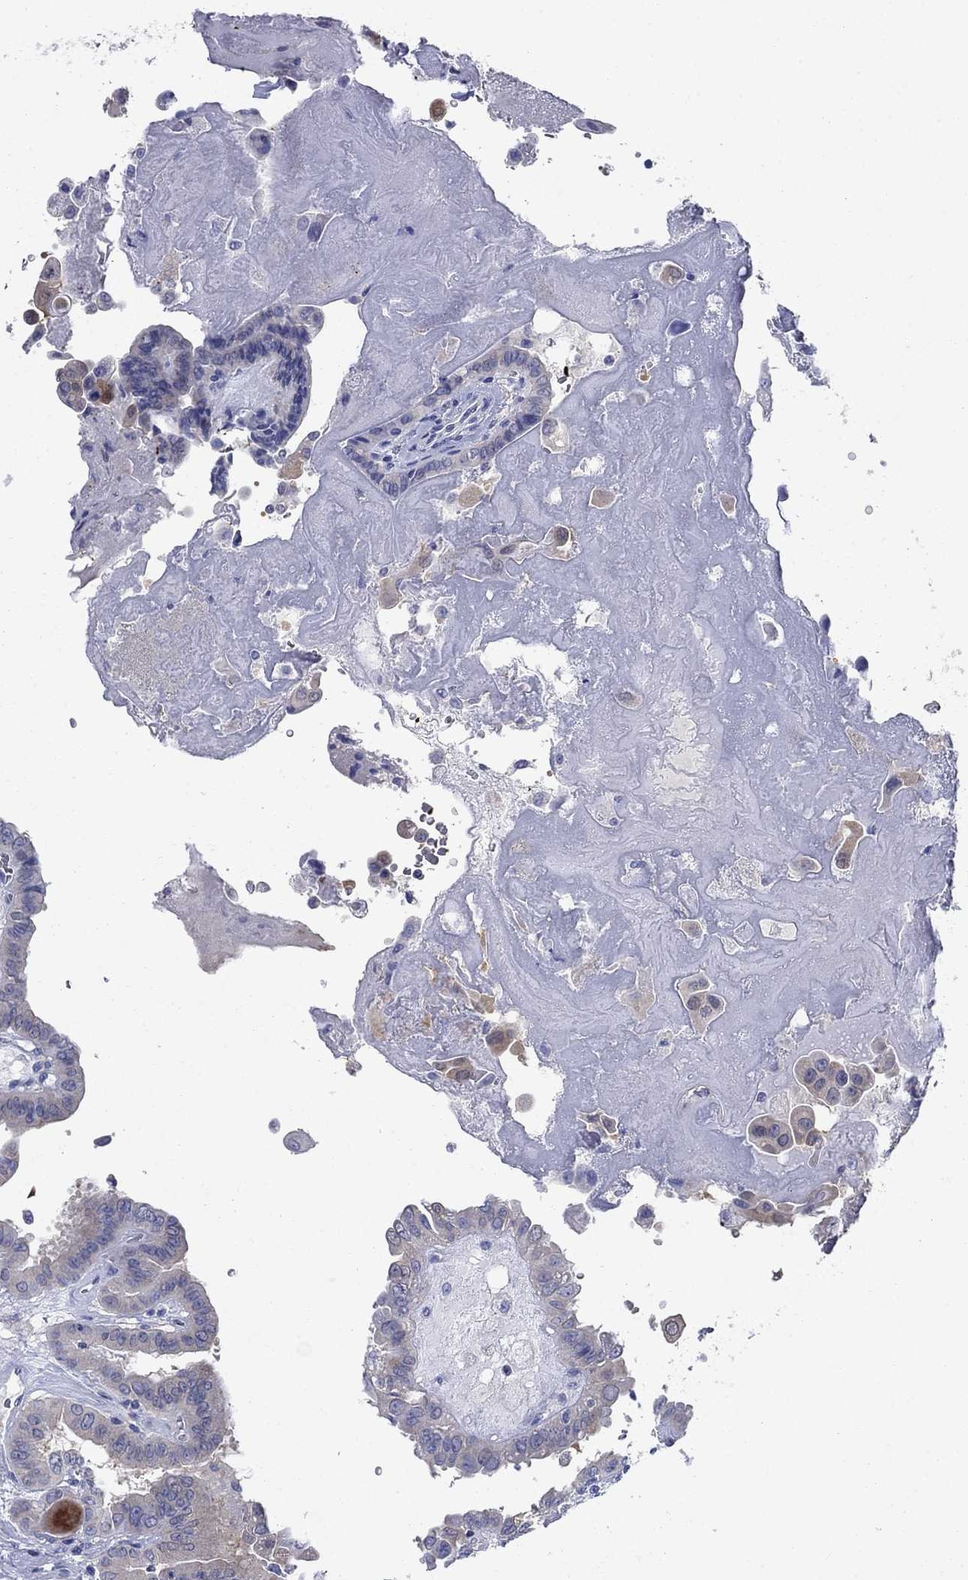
{"staining": {"intensity": "negative", "quantity": "none", "location": "none"}, "tissue": "thyroid cancer", "cell_type": "Tumor cells", "image_type": "cancer", "snomed": [{"axis": "morphology", "description": "Papillary adenocarcinoma, NOS"}, {"axis": "topography", "description": "Thyroid gland"}], "caption": "A high-resolution image shows immunohistochemistry staining of thyroid cancer, which reveals no significant expression in tumor cells.", "gene": "SULT2B1", "patient": {"sex": "female", "age": 37}}